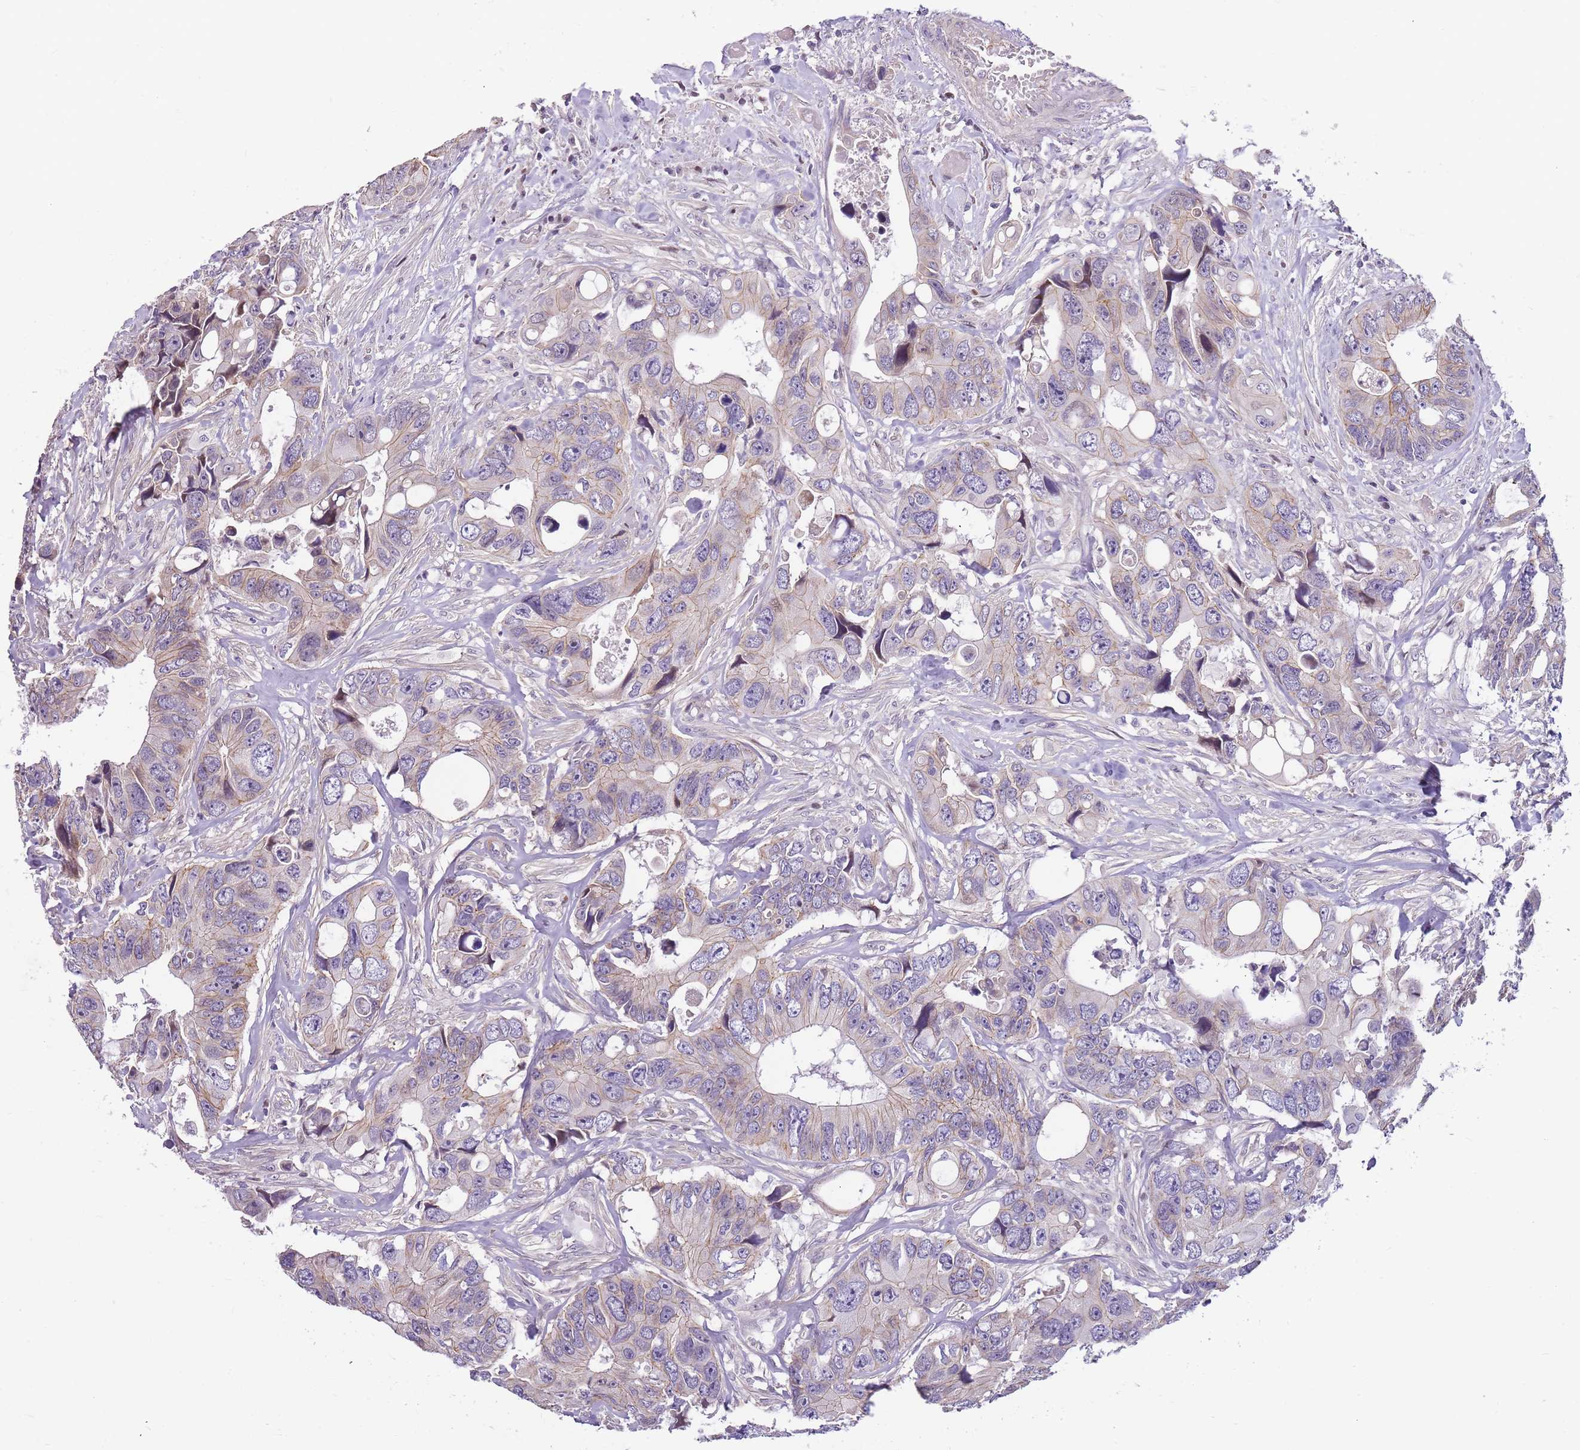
{"staining": {"intensity": "weak", "quantity": "<25%", "location": "cytoplasmic/membranous"}, "tissue": "colorectal cancer", "cell_type": "Tumor cells", "image_type": "cancer", "snomed": [{"axis": "morphology", "description": "Adenocarcinoma, NOS"}, {"axis": "topography", "description": "Rectum"}], "caption": "Colorectal cancer (adenocarcinoma) stained for a protein using immunohistochemistry (IHC) displays no positivity tumor cells.", "gene": "CLBA1", "patient": {"sex": "male", "age": 57}}